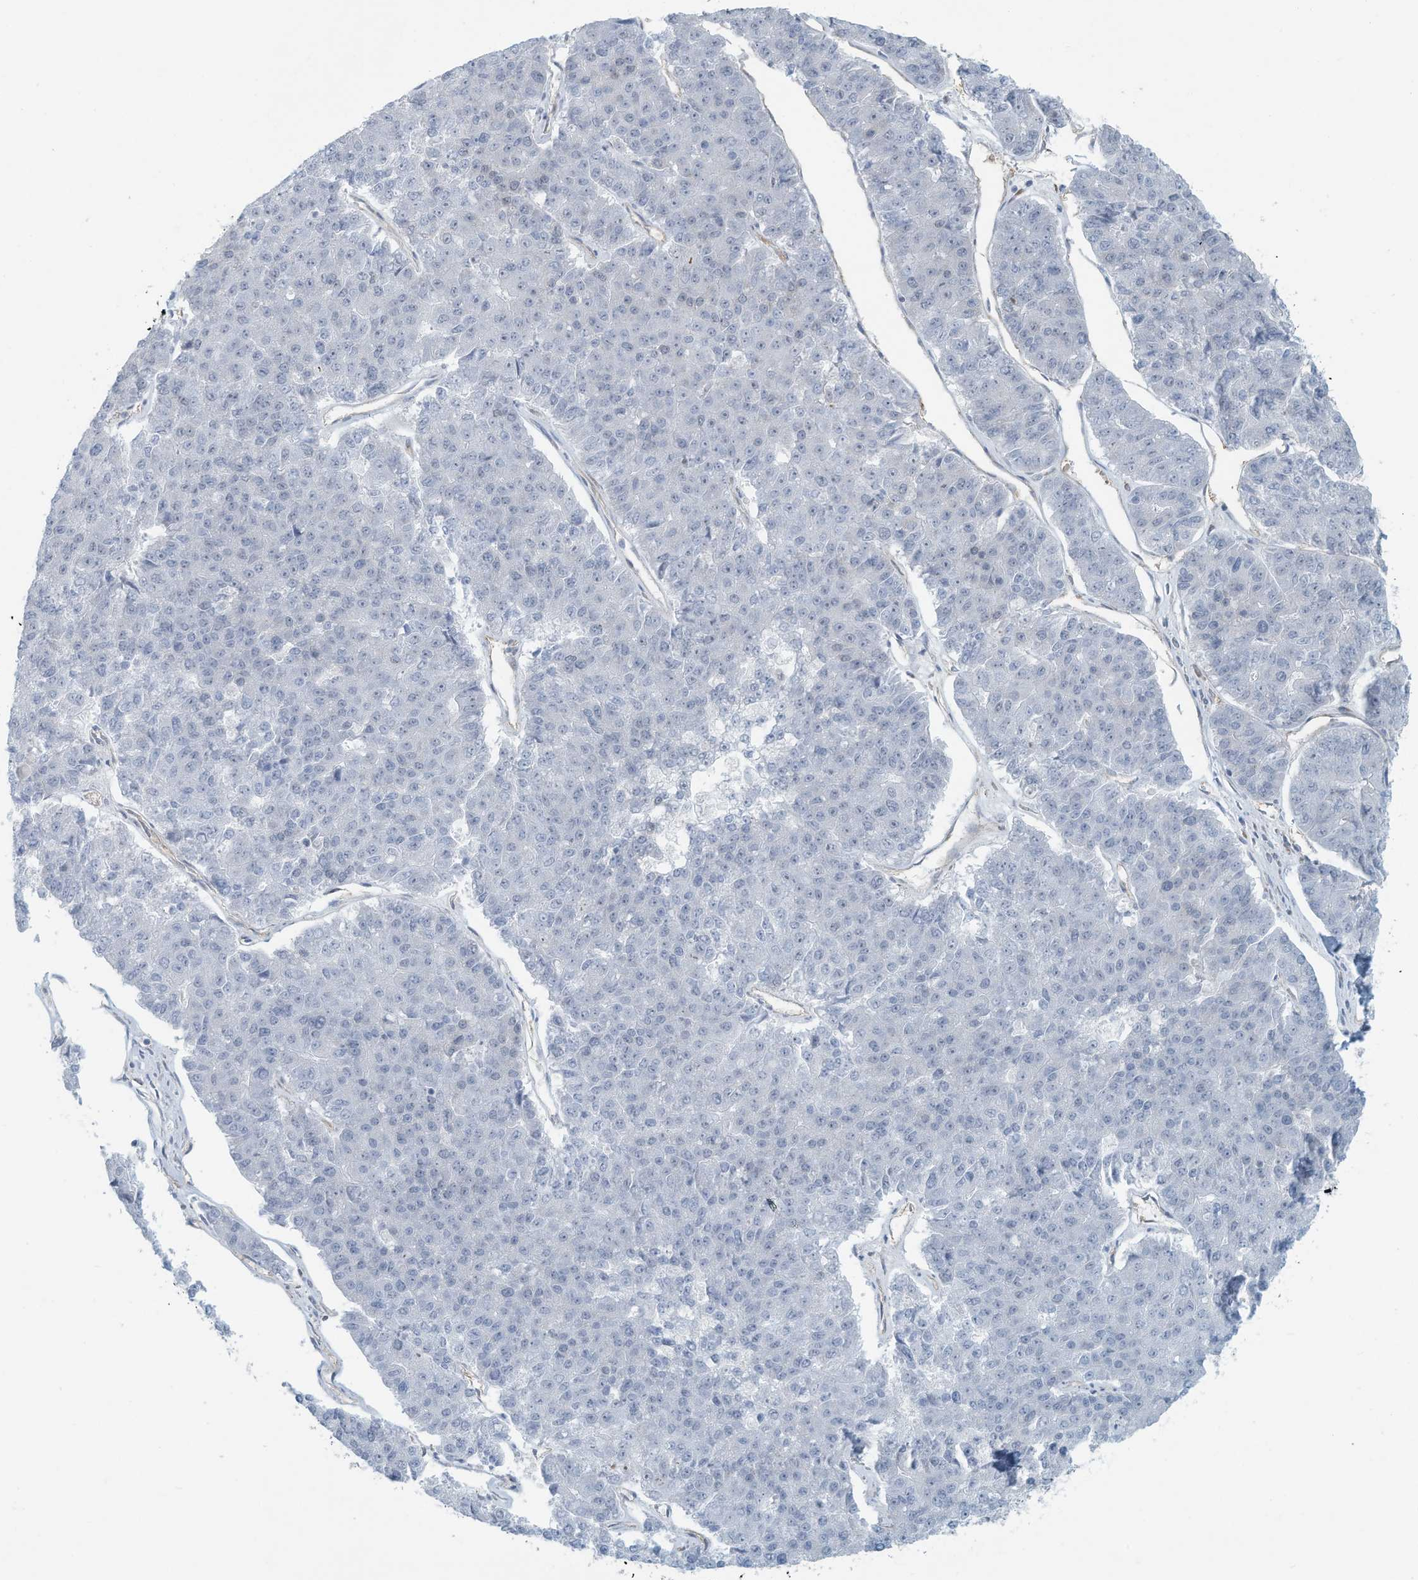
{"staining": {"intensity": "negative", "quantity": "none", "location": "none"}, "tissue": "pancreatic cancer", "cell_type": "Tumor cells", "image_type": "cancer", "snomed": [{"axis": "morphology", "description": "Adenocarcinoma, NOS"}, {"axis": "topography", "description": "Pancreas"}], "caption": "Immunohistochemistry of human pancreatic cancer (adenocarcinoma) demonstrates no expression in tumor cells. (Brightfield microscopy of DAB (3,3'-diaminobenzidine) IHC at high magnification).", "gene": "SARNP", "patient": {"sex": "male", "age": 50}}